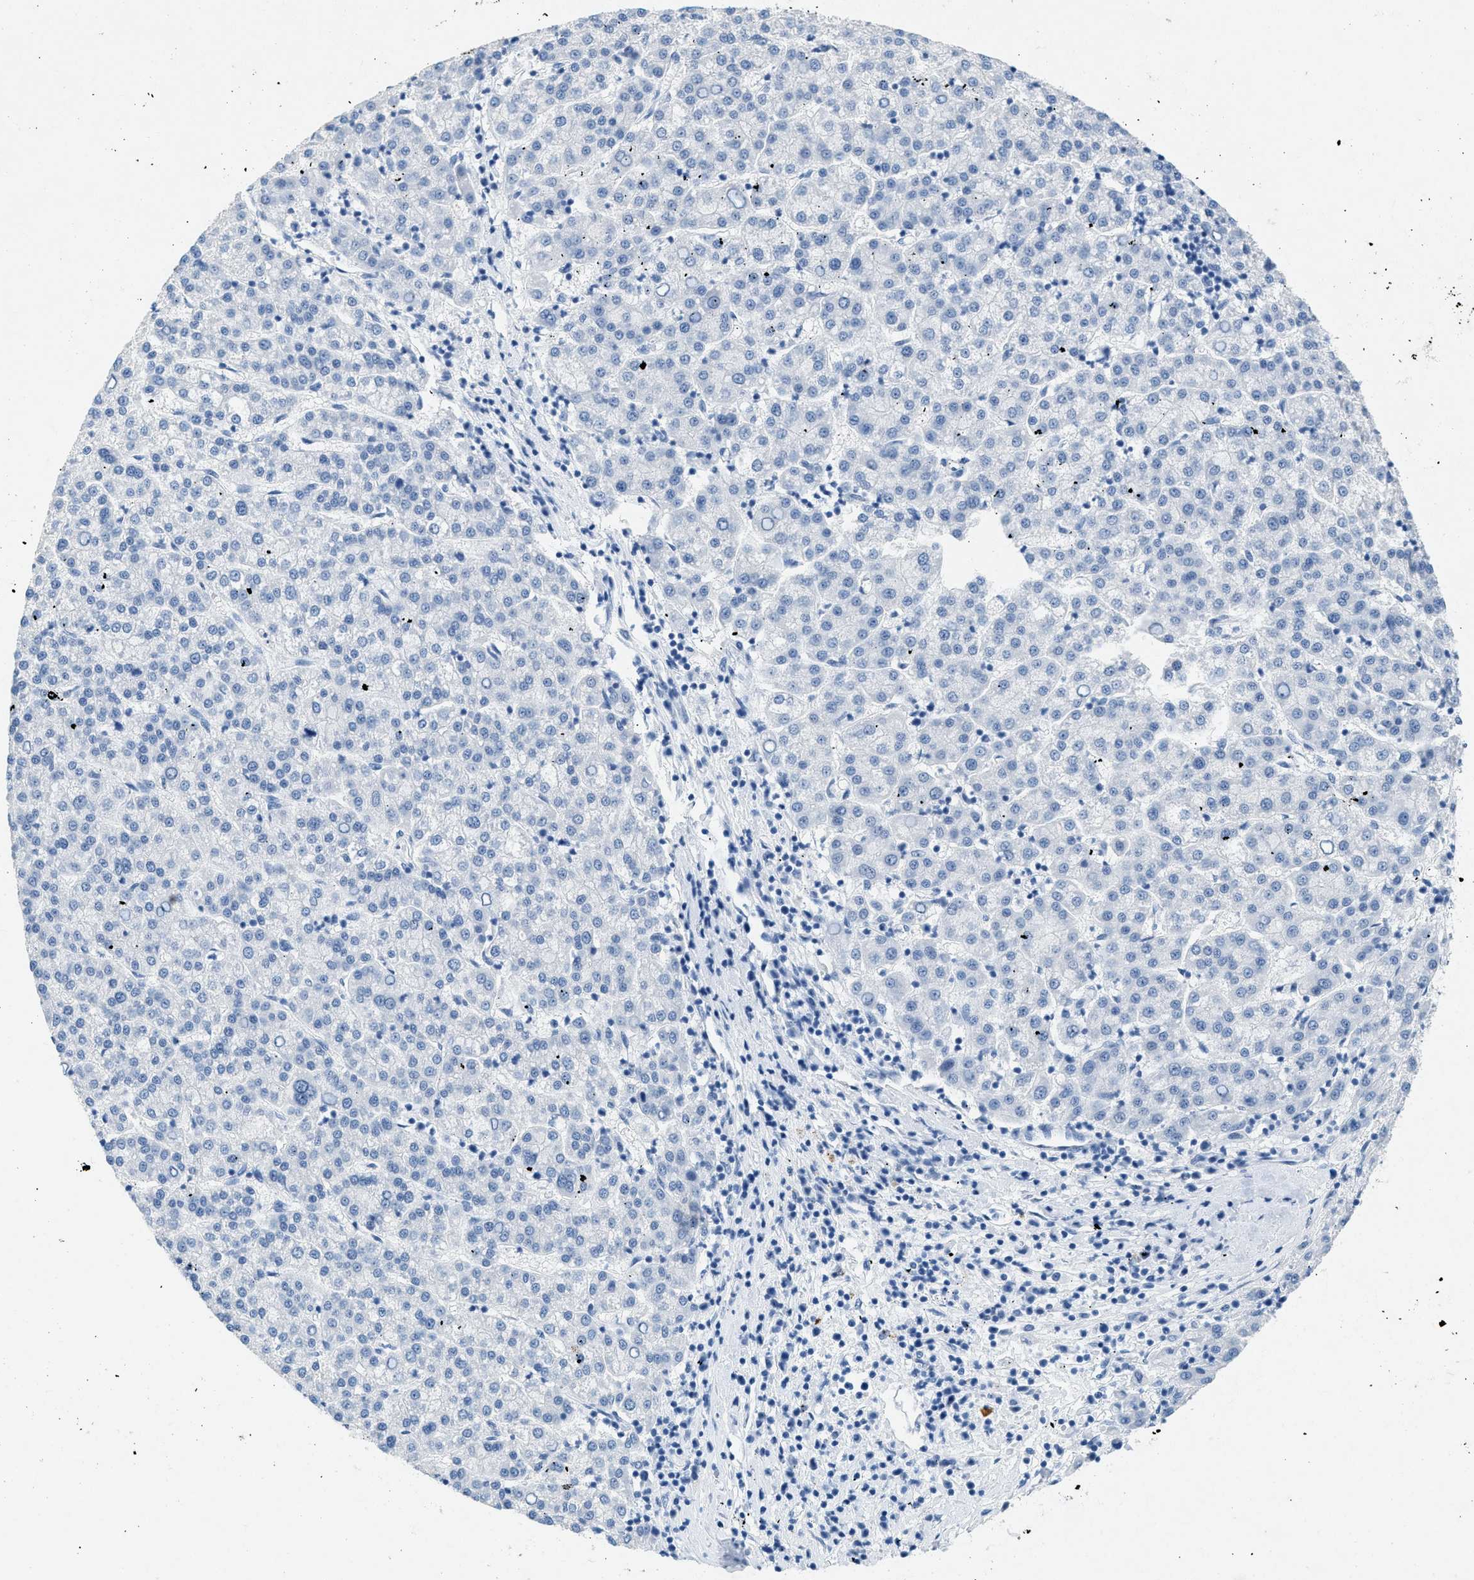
{"staining": {"intensity": "negative", "quantity": "none", "location": "none"}, "tissue": "liver cancer", "cell_type": "Tumor cells", "image_type": "cancer", "snomed": [{"axis": "morphology", "description": "Carcinoma, Hepatocellular, NOS"}, {"axis": "topography", "description": "Liver"}], "caption": "Immunohistochemistry (IHC) photomicrograph of hepatocellular carcinoma (liver) stained for a protein (brown), which exhibits no staining in tumor cells.", "gene": "HHATL", "patient": {"sex": "female", "age": 58}}